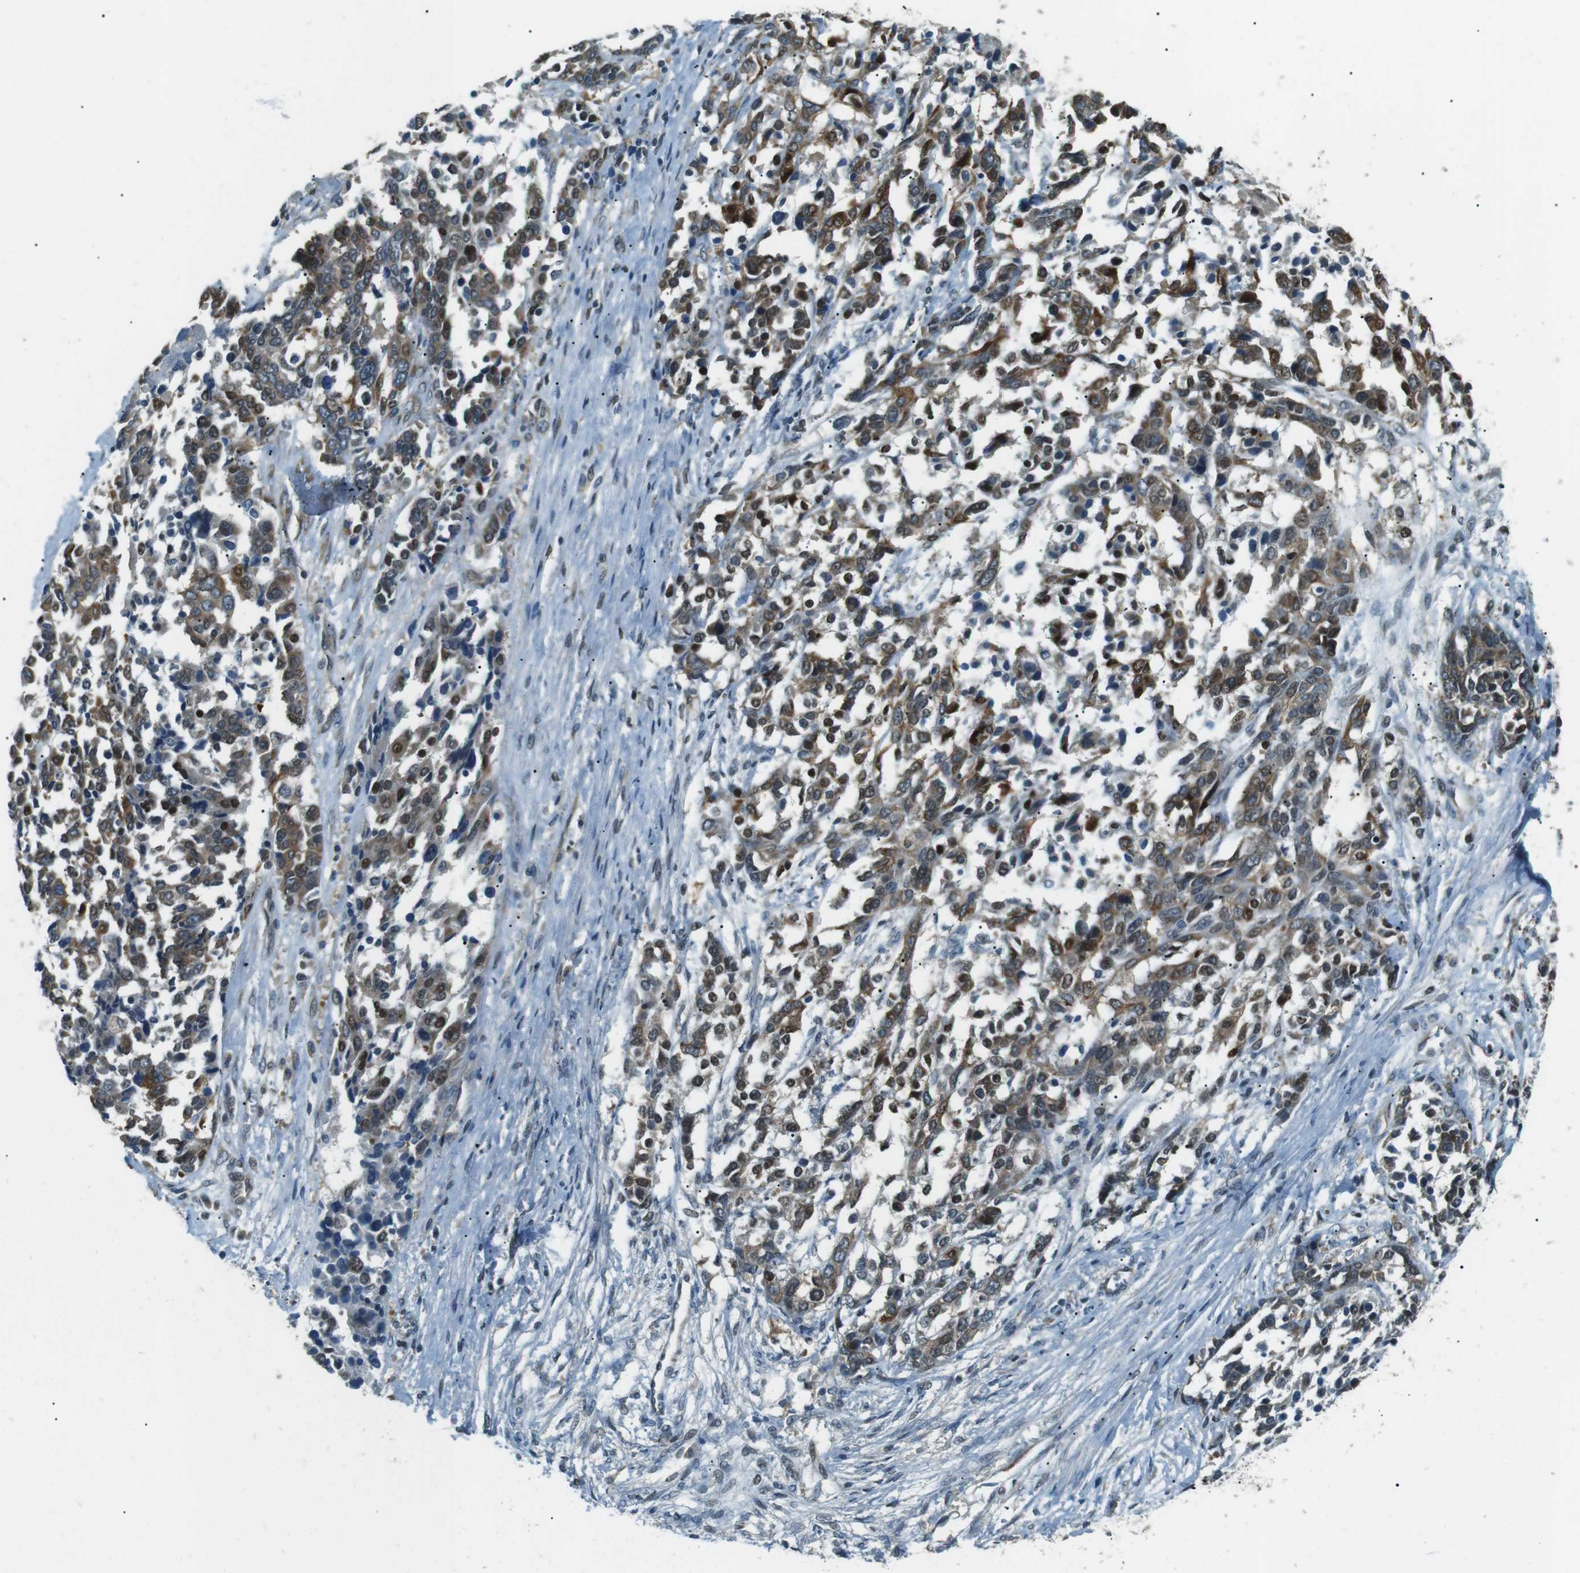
{"staining": {"intensity": "moderate", "quantity": ">75%", "location": "cytoplasmic/membranous,nuclear"}, "tissue": "ovarian cancer", "cell_type": "Tumor cells", "image_type": "cancer", "snomed": [{"axis": "morphology", "description": "Cystadenocarcinoma, serous, NOS"}, {"axis": "topography", "description": "Ovary"}], "caption": "Ovarian serous cystadenocarcinoma stained for a protein displays moderate cytoplasmic/membranous and nuclear positivity in tumor cells.", "gene": "TMEM74", "patient": {"sex": "female", "age": 44}}